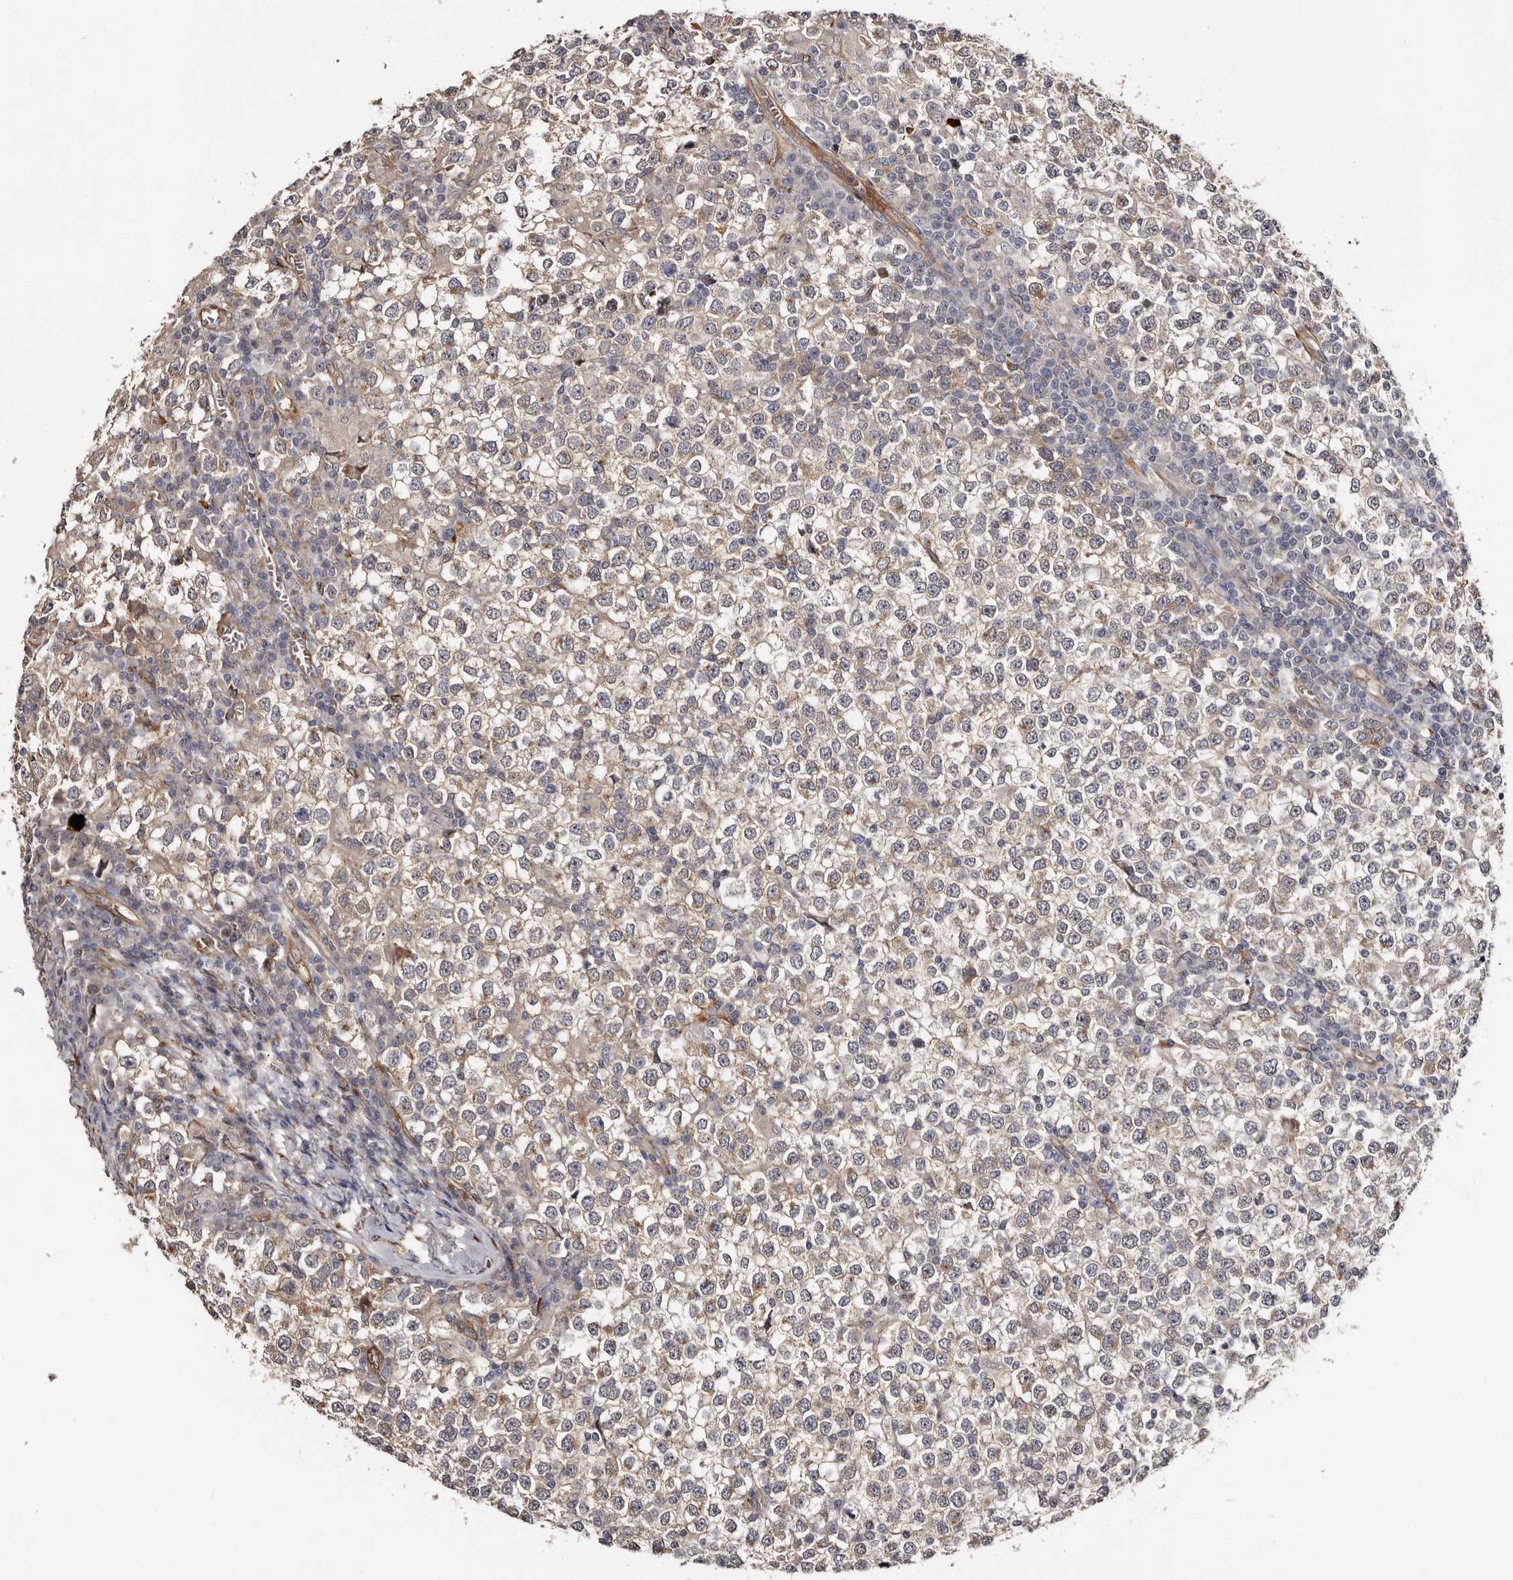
{"staining": {"intensity": "weak", "quantity": ">75%", "location": "cytoplasmic/membranous"}, "tissue": "testis cancer", "cell_type": "Tumor cells", "image_type": "cancer", "snomed": [{"axis": "morphology", "description": "Seminoma, NOS"}, {"axis": "topography", "description": "Testis"}], "caption": "Human seminoma (testis) stained with a brown dye reveals weak cytoplasmic/membranous positive positivity in approximately >75% of tumor cells.", "gene": "TBC1D22B", "patient": {"sex": "male", "age": 65}}